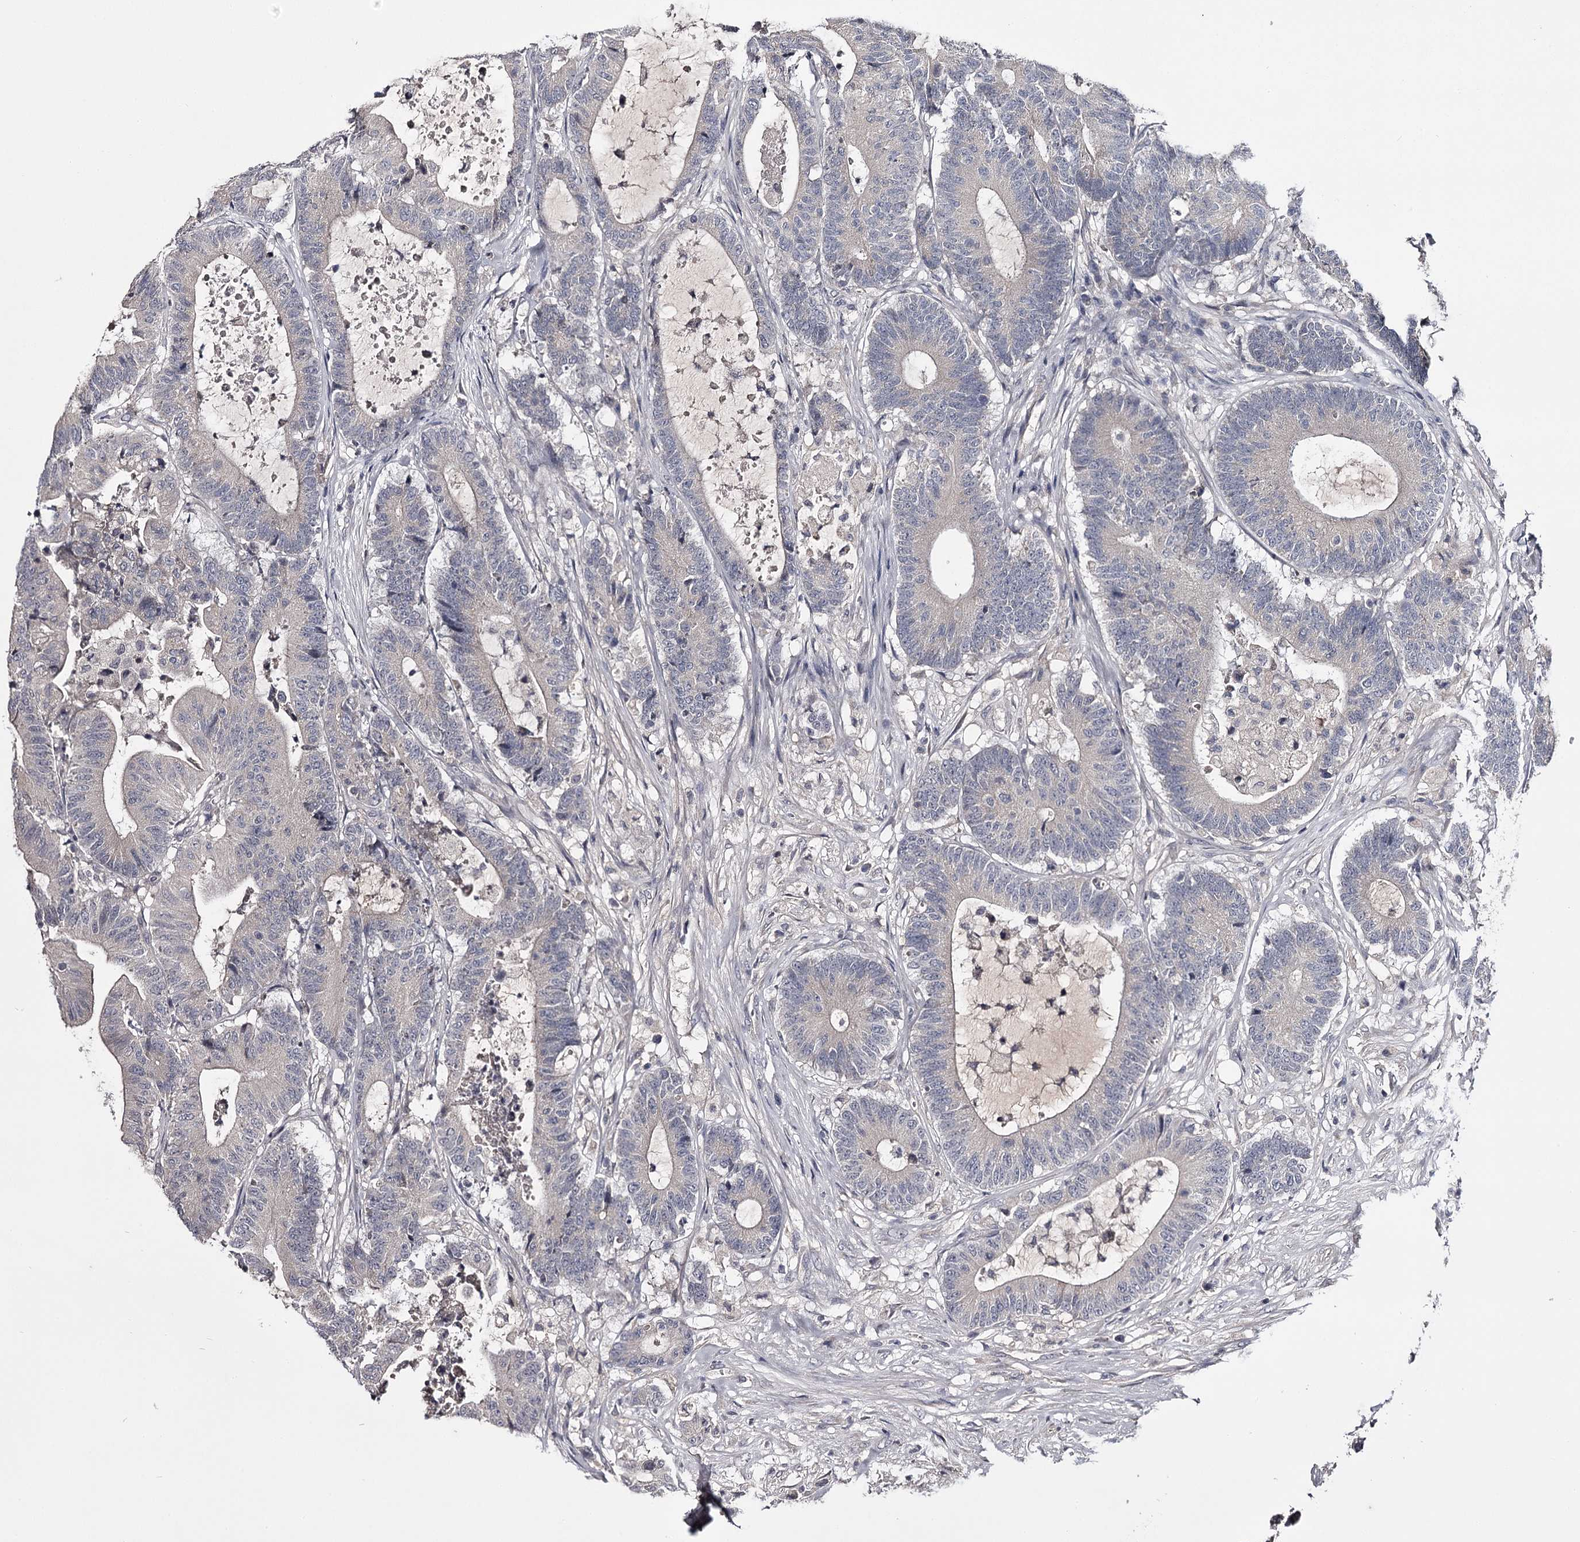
{"staining": {"intensity": "negative", "quantity": "none", "location": "none"}, "tissue": "colorectal cancer", "cell_type": "Tumor cells", "image_type": "cancer", "snomed": [{"axis": "morphology", "description": "Adenocarcinoma, NOS"}, {"axis": "topography", "description": "Colon"}], "caption": "This is a photomicrograph of immunohistochemistry staining of colorectal cancer (adenocarcinoma), which shows no positivity in tumor cells. (Stains: DAB IHC with hematoxylin counter stain, Microscopy: brightfield microscopy at high magnification).", "gene": "PRM2", "patient": {"sex": "female", "age": 84}}